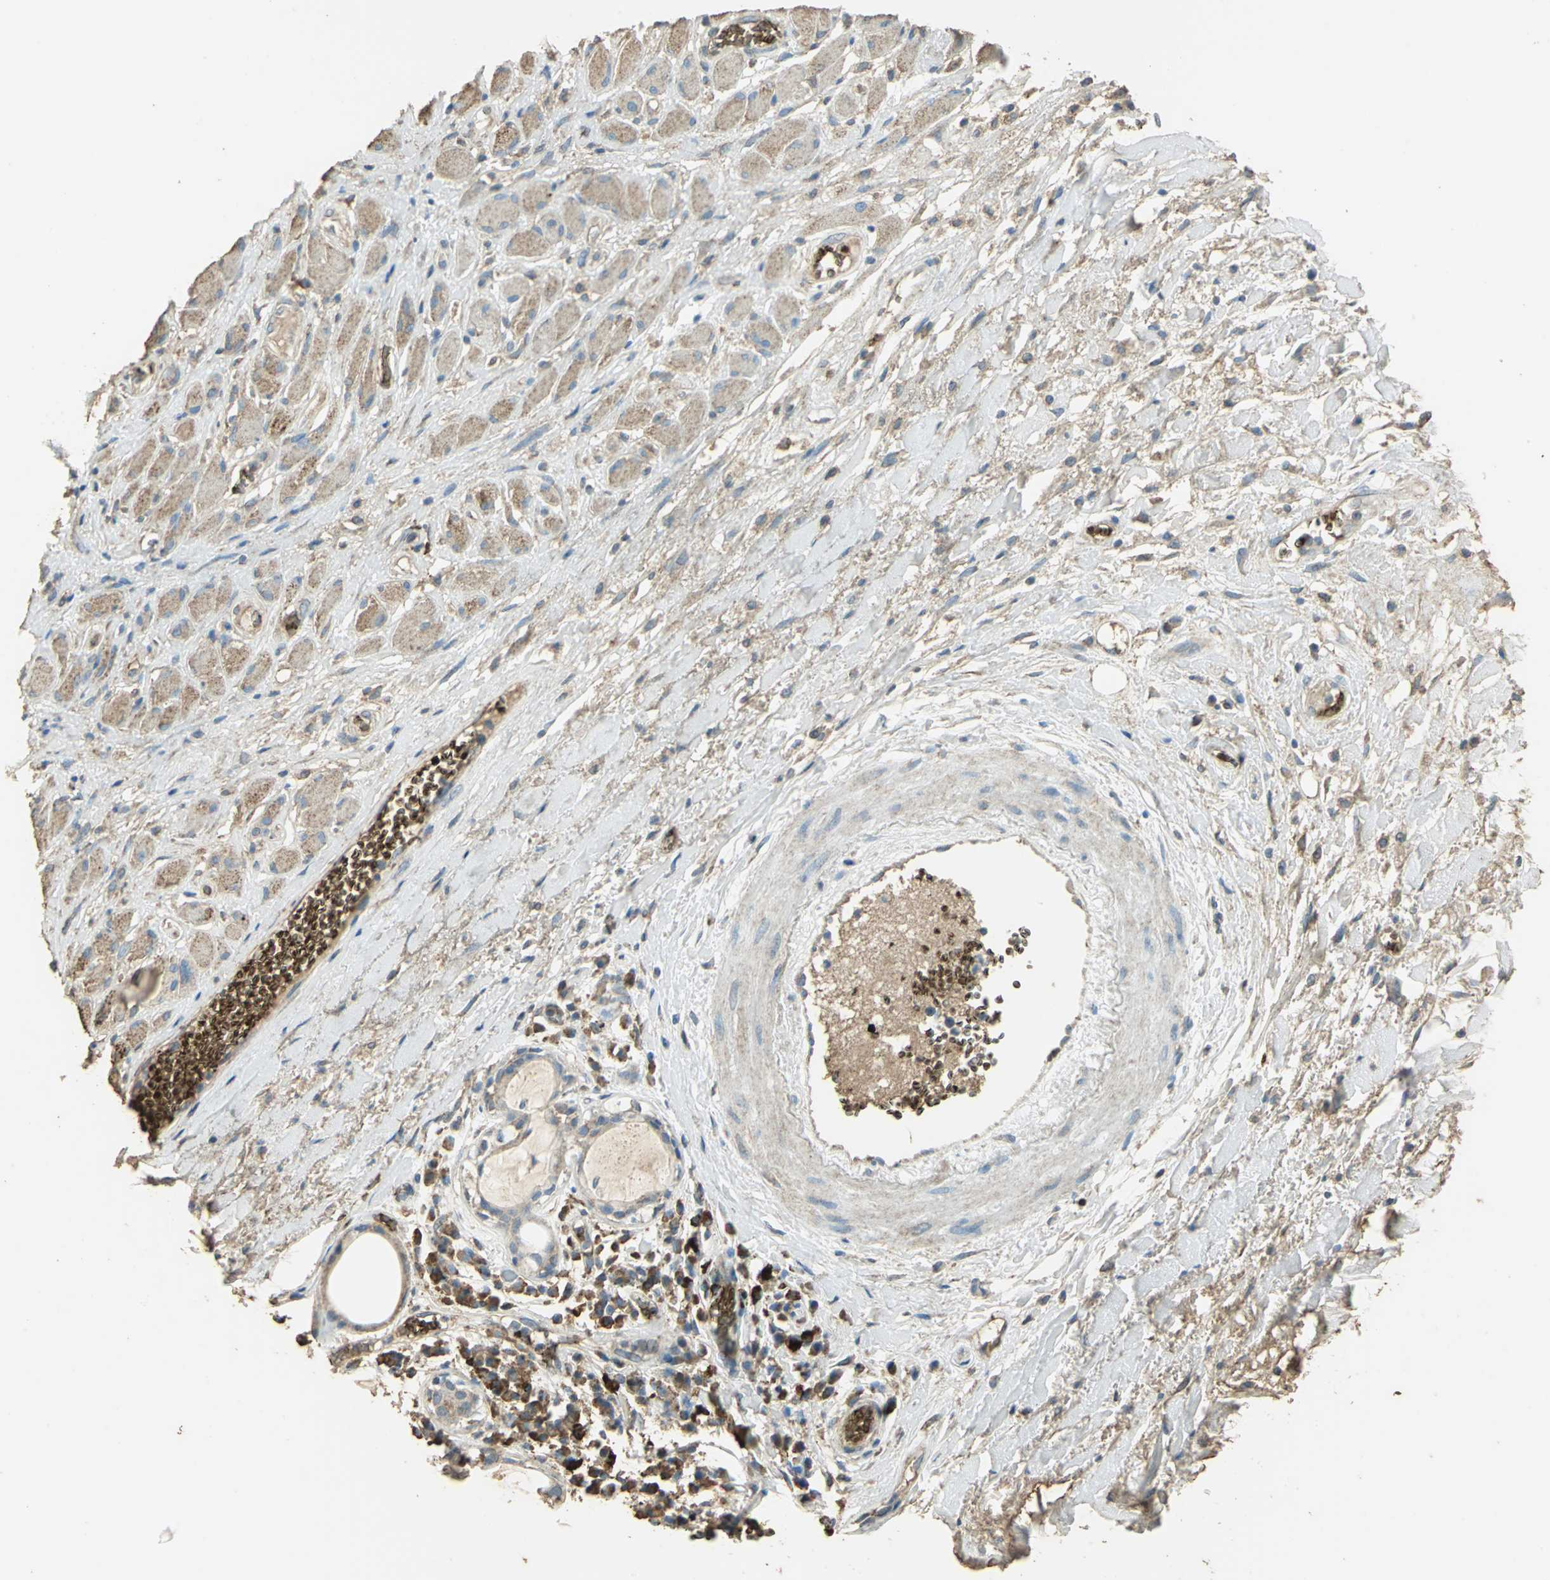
{"staining": {"intensity": "weak", "quantity": ">75%", "location": "cytoplasmic/membranous"}, "tissue": "head and neck cancer", "cell_type": "Tumor cells", "image_type": "cancer", "snomed": [{"axis": "morphology", "description": "Squamous cell carcinoma, NOS"}, {"axis": "topography", "description": "Head-Neck"}], "caption": "Squamous cell carcinoma (head and neck) stained with DAB immunohistochemistry (IHC) exhibits low levels of weak cytoplasmic/membranous positivity in approximately >75% of tumor cells.", "gene": "TRAPPC2", "patient": {"sex": "male", "age": 62}}